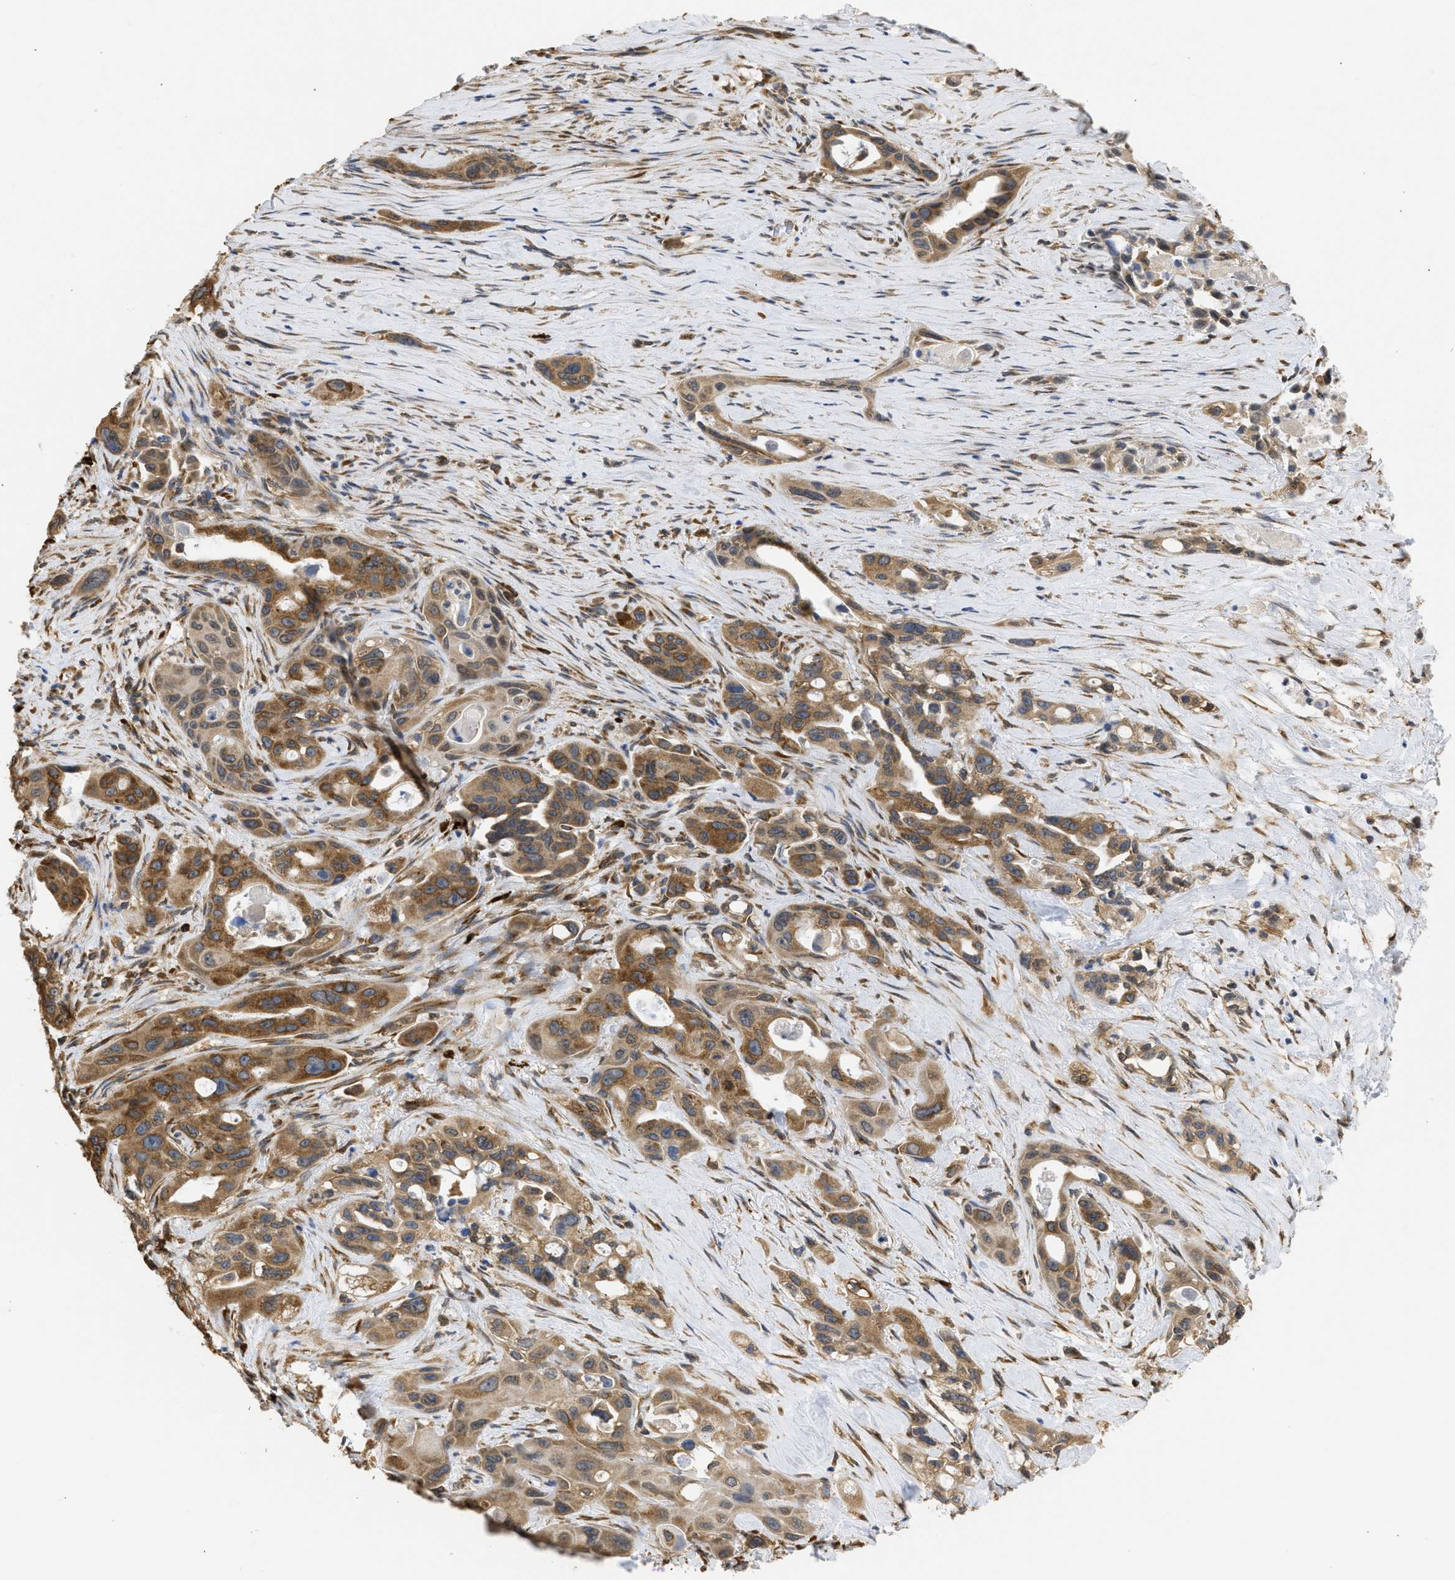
{"staining": {"intensity": "moderate", "quantity": ">75%", "location": "cytoplasmic/membranous"}, "tissue": "pancreatic cancer", "cell_type": "Tumor cells", "image_type": "cancer", "snomed": [{"axis": "morphology", "description": "Adenocarcinoma, NOS"}, {"axis": "topography", "description": "Pancreas"}], "caption": "Tumor cells exhibit medium levels of moderate cytoplasmic/membranous staining in about >75% of cells in pancreatic cancer (adenocarcinoma).", "gene": "DNAJC1", "patient": {"sex": "male", "age": 53}}